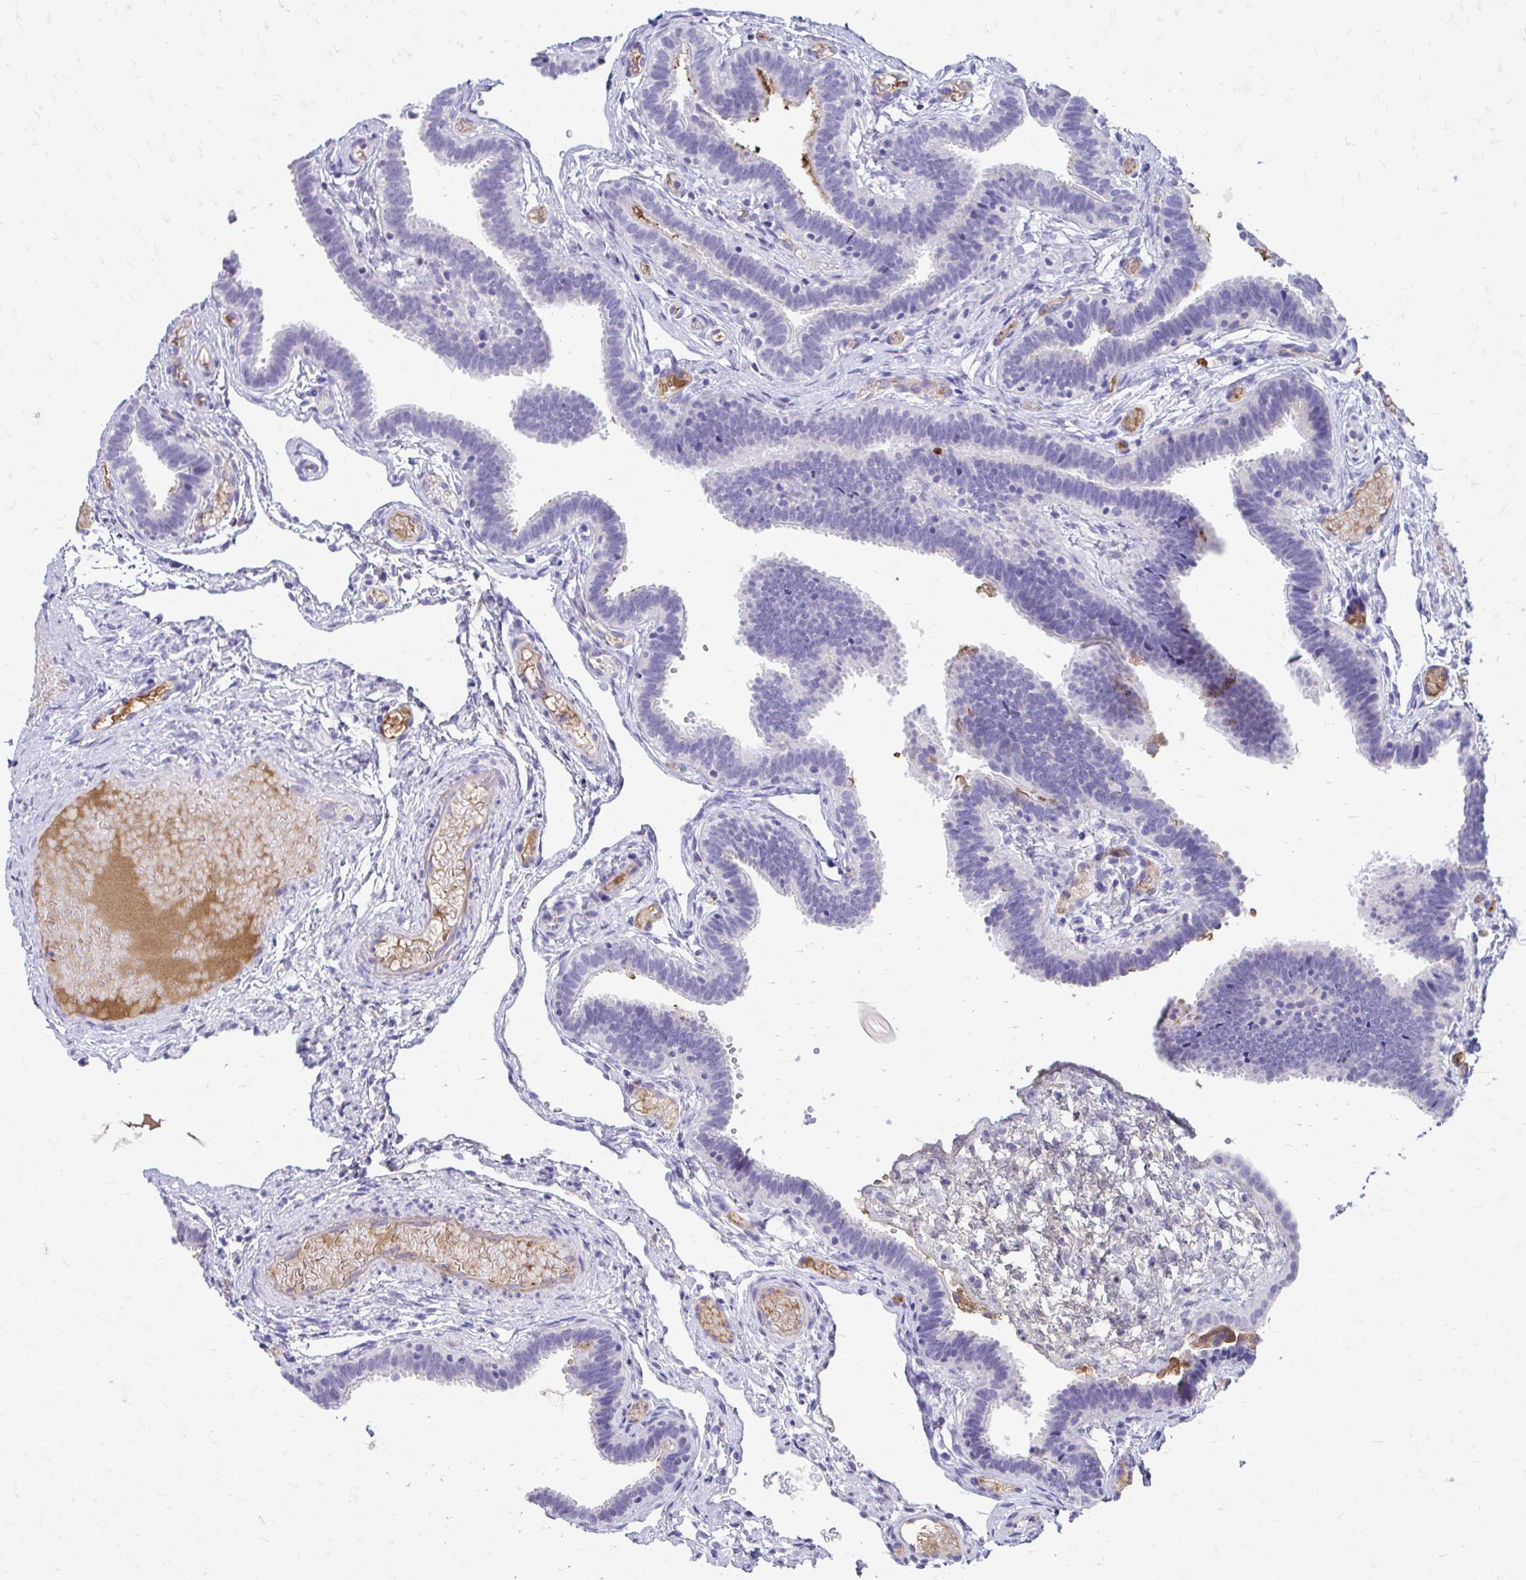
{"staining": {"intensity": "moderate", "quantity": "<25%", "location": "cytoplasmic/membranous"}, "tissue": "fallopian tube", "cell_type": "Glandular cells", "image_type": "normal", "snomed": [{"axis": "morphology", "description": "Normal tissue, NOS"}, {"axis": "topography", "description": "Fallopian tube"}], "caption": "Human fallopian tube stained for a protein (brown) exhibits moderate cytoplasmic/membranous positive positivity in approximately <25% of glandular cells.", "gene": "CFH", "patient": {"sex": "female", "age": 37}}